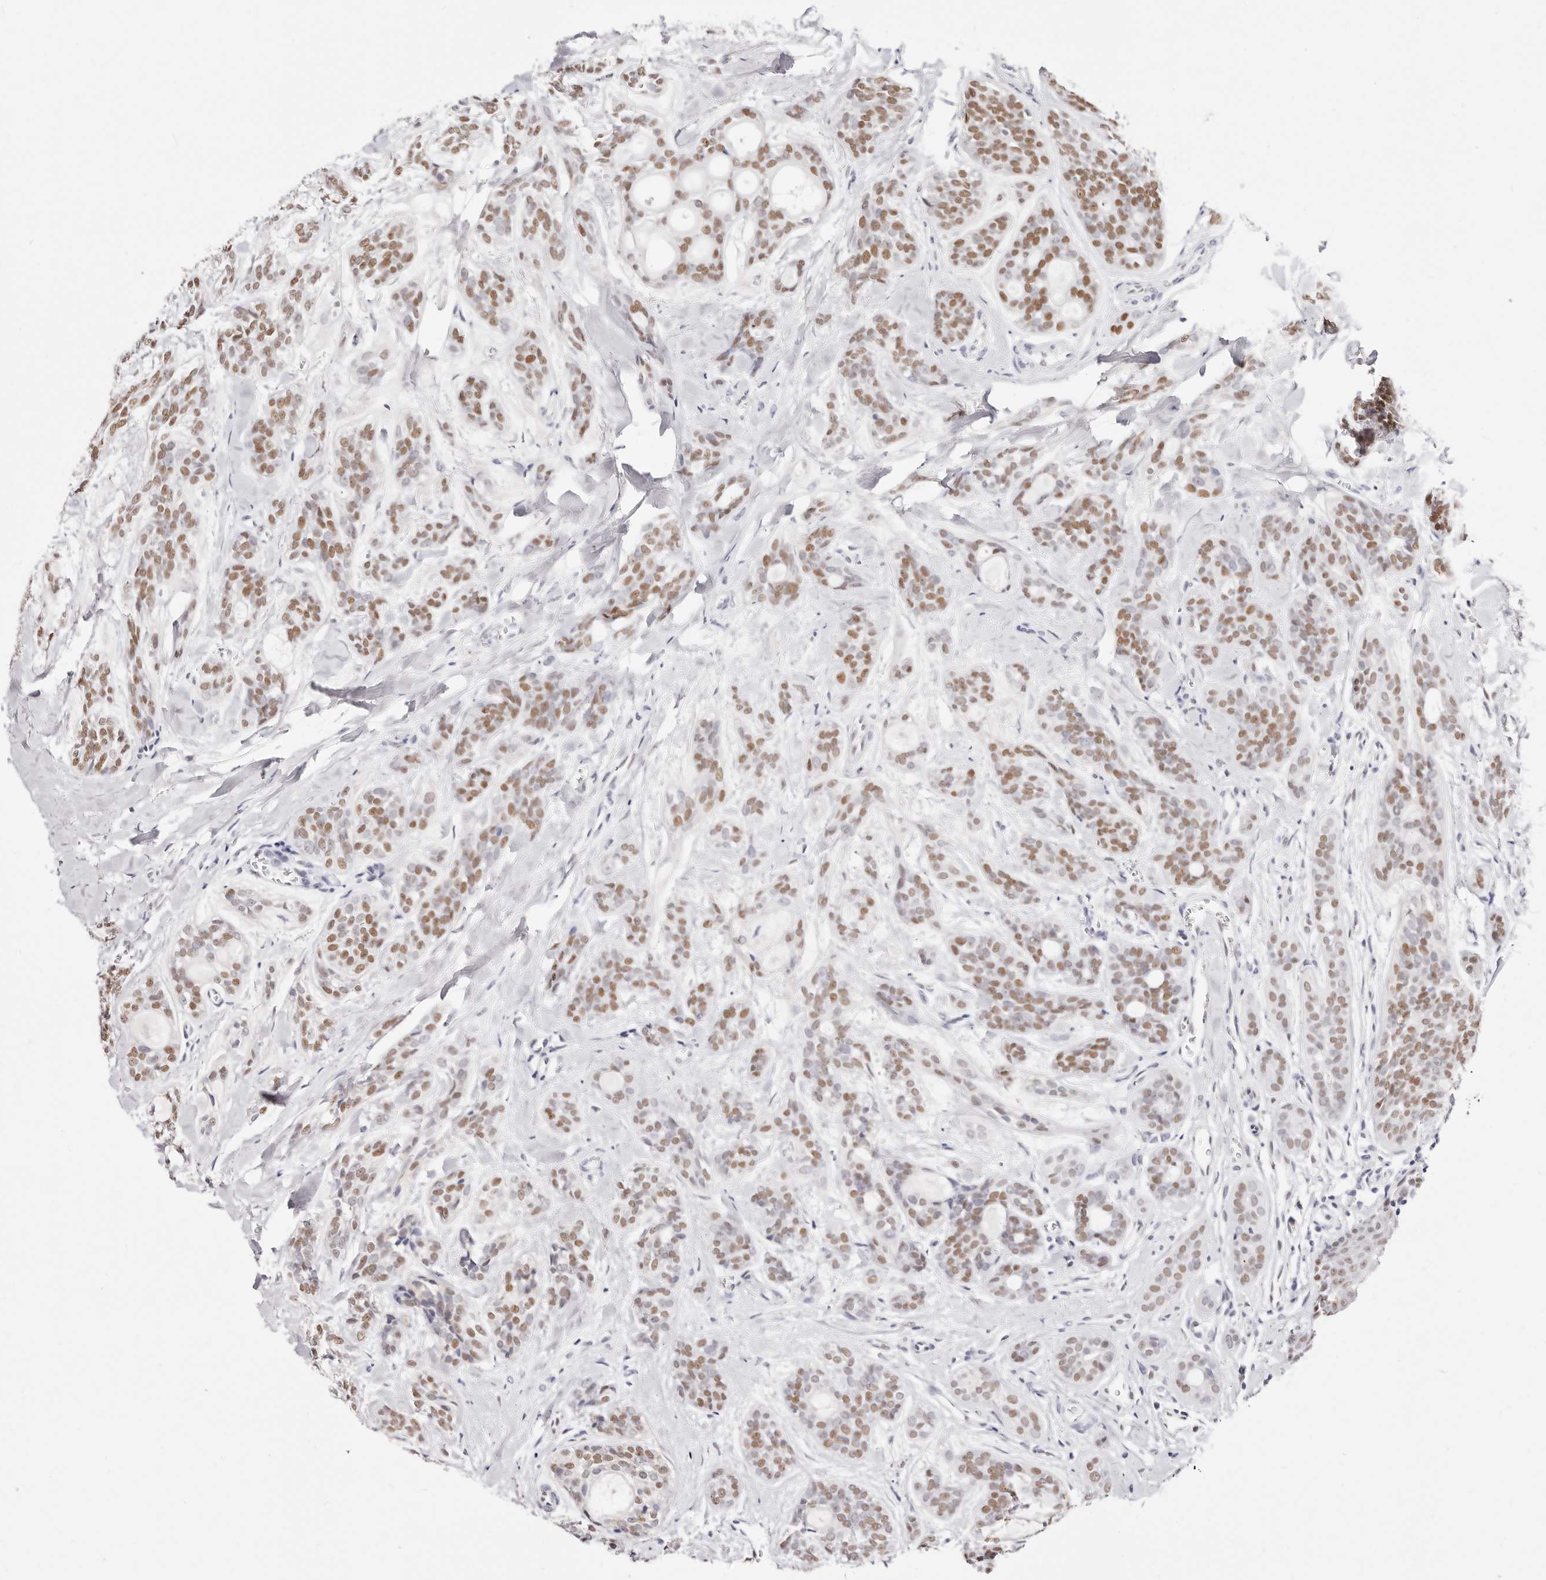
{"staining": {"intensity": "moderate", "quantity": ">75%", "location": "nuclear"}, "tissue": "head and neck cancer", "cell_type": "Tumor cells", "image_type": "cancer", "snomed": [{"axis": "morphology", "description": "Adenocarcinoma, NOS"}, {"axis": "topography", "description": "Head-Neck"}], "caption": "Immunohistochemical staining of human head and neck adenocarcinoma shows medium levels of moderate nuclear positivity in about >75% of tumor cells.", "gene": "TKT", "patient": {"sex": "male", "age": 66}}